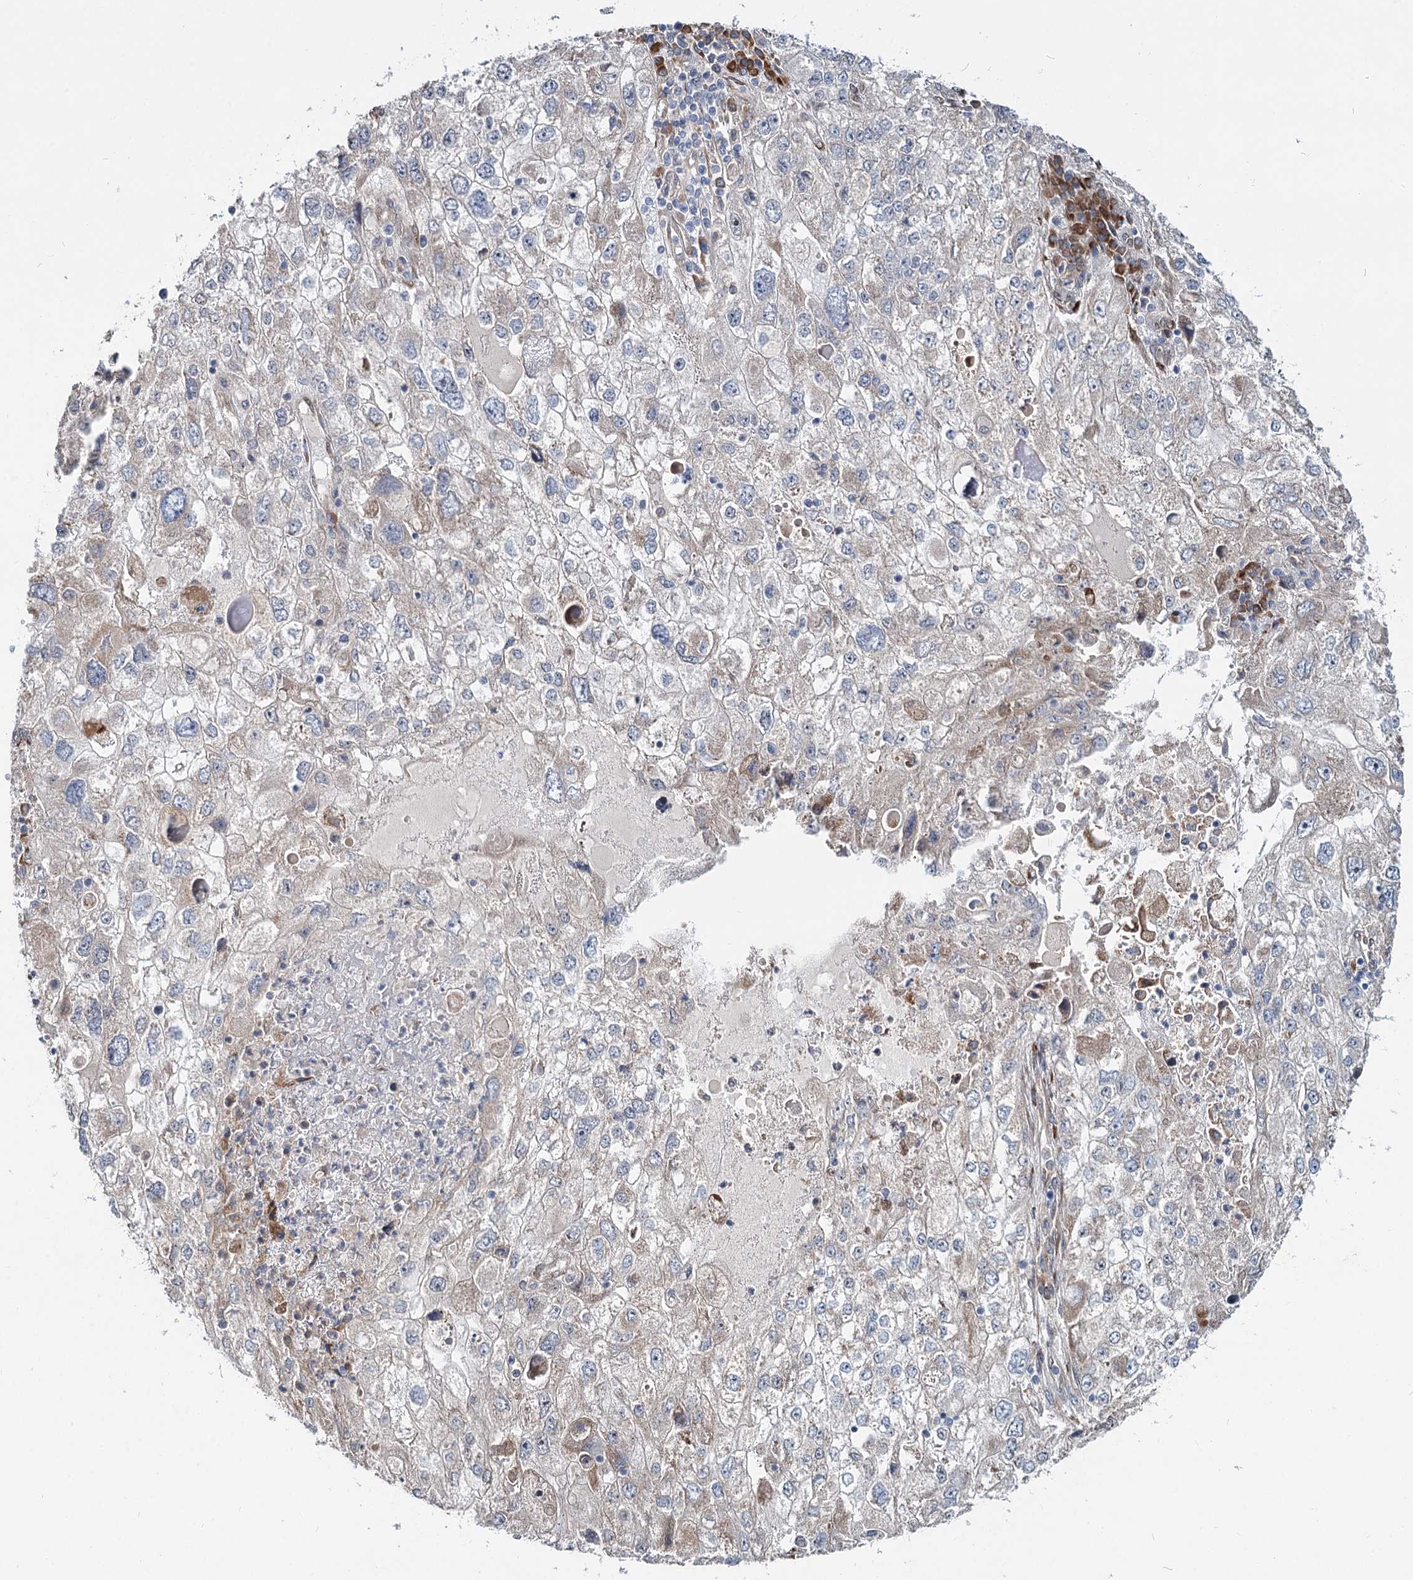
{"staining": {"intensity": "negative", "quantity": "none", "location": "none"}, "tissue": "endometrial cancer", "cell_type": "Tumor cells", "image_type": "cancer", "snomed": [{"axis": "morphology", "description": "Adenocarcinoma, NOS"}, {"axis": "topography", "description": "Endometrium"}], "caption": "Immunohistochemical staining of human endometrial cancer exhibits no significant expression in tumor cells.", "gene": "SPART", "patient": {"sex": "female", "age": 49}}